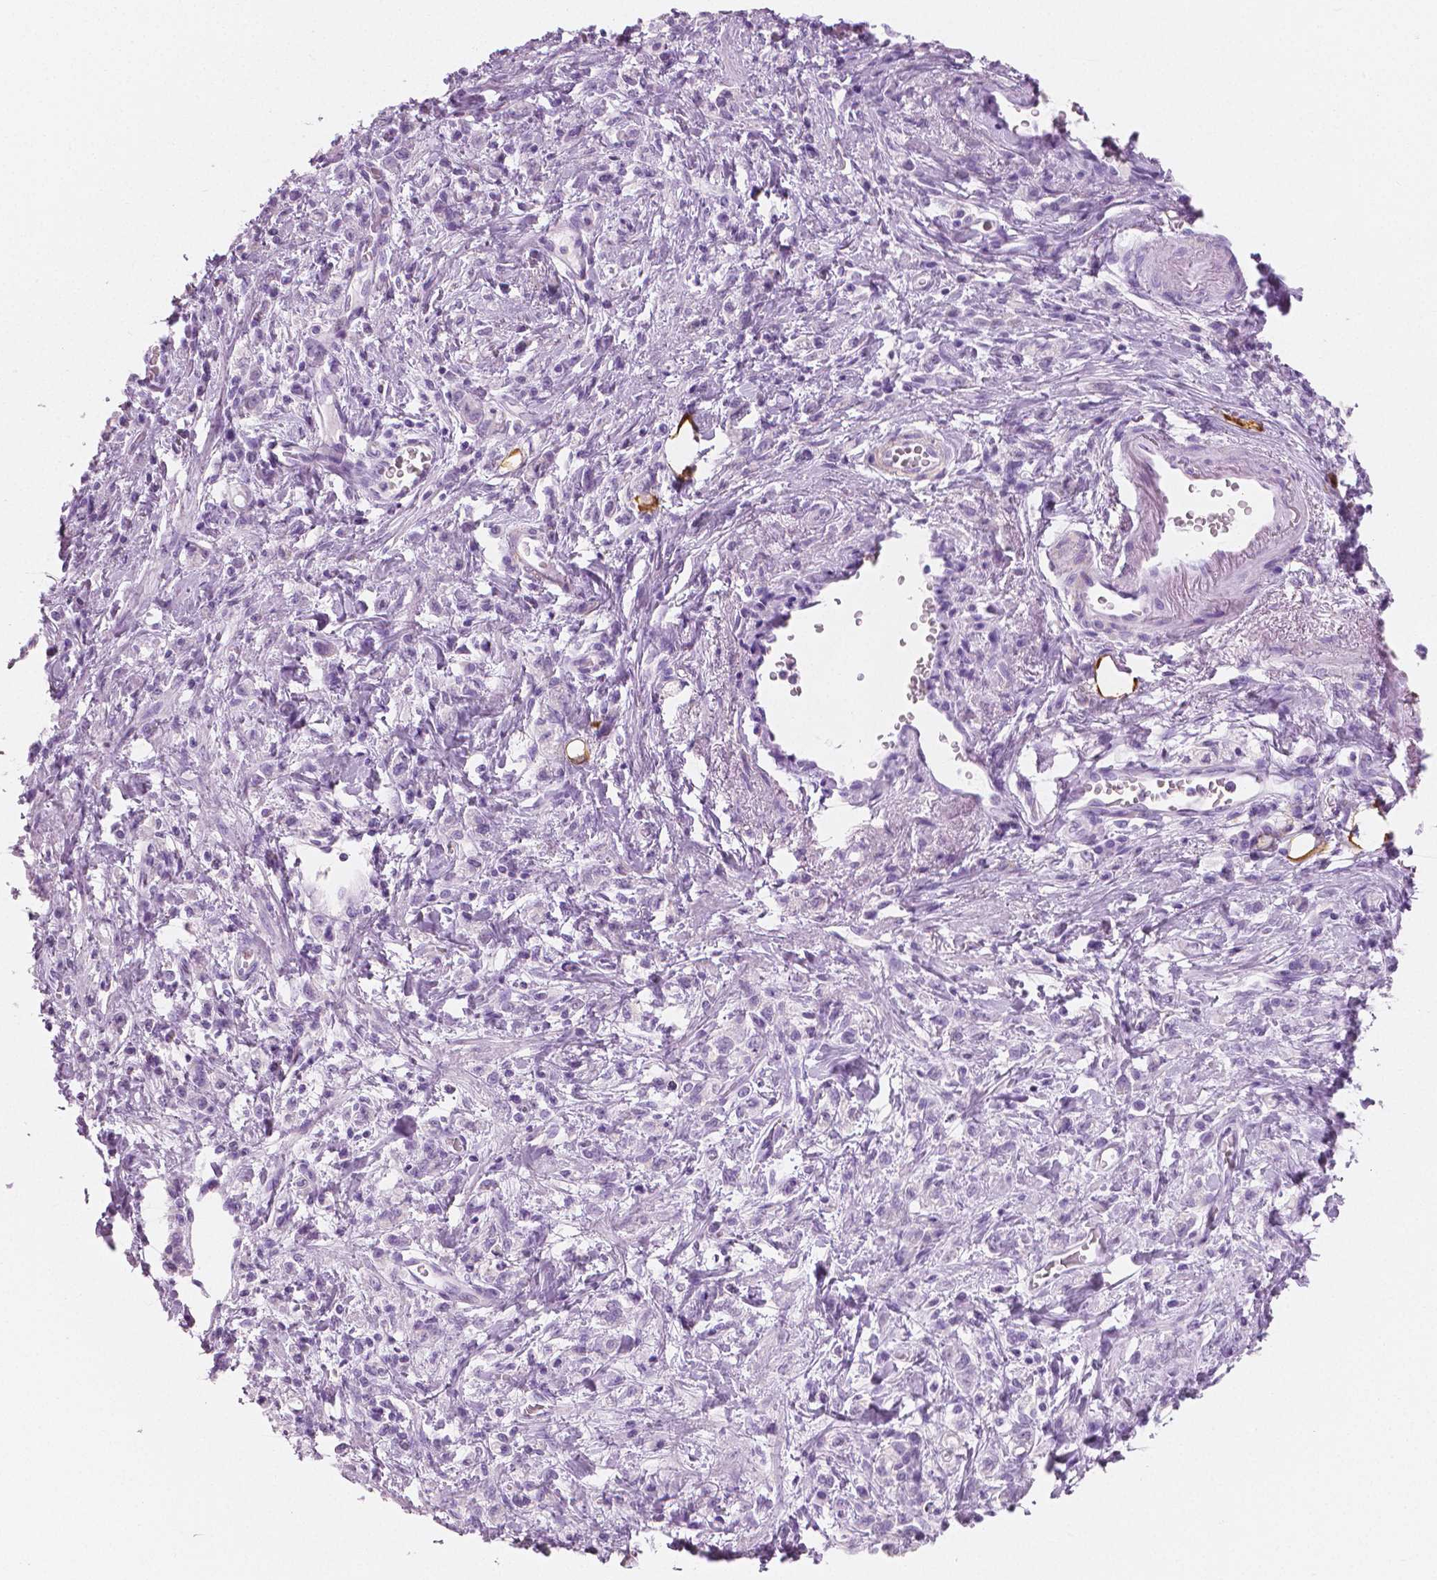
{"staining": {"intensity": "negative", "quantity": "none", "location": "none"}, "tissue": "stomach cancer", "cell_type": "Tumor cells", "image_type": "cancer", "snomed": [{"axis": "morphology", "description": "Adenocarcinoma, NOS"}, {"axis": "topography", "description": "Stomach"}], "caption": "Tumor cells show no significant protein staining in stomach adenocarcinoma.", "gene": "PLIN4", "patient": {"sex": "male", "age": 77}}